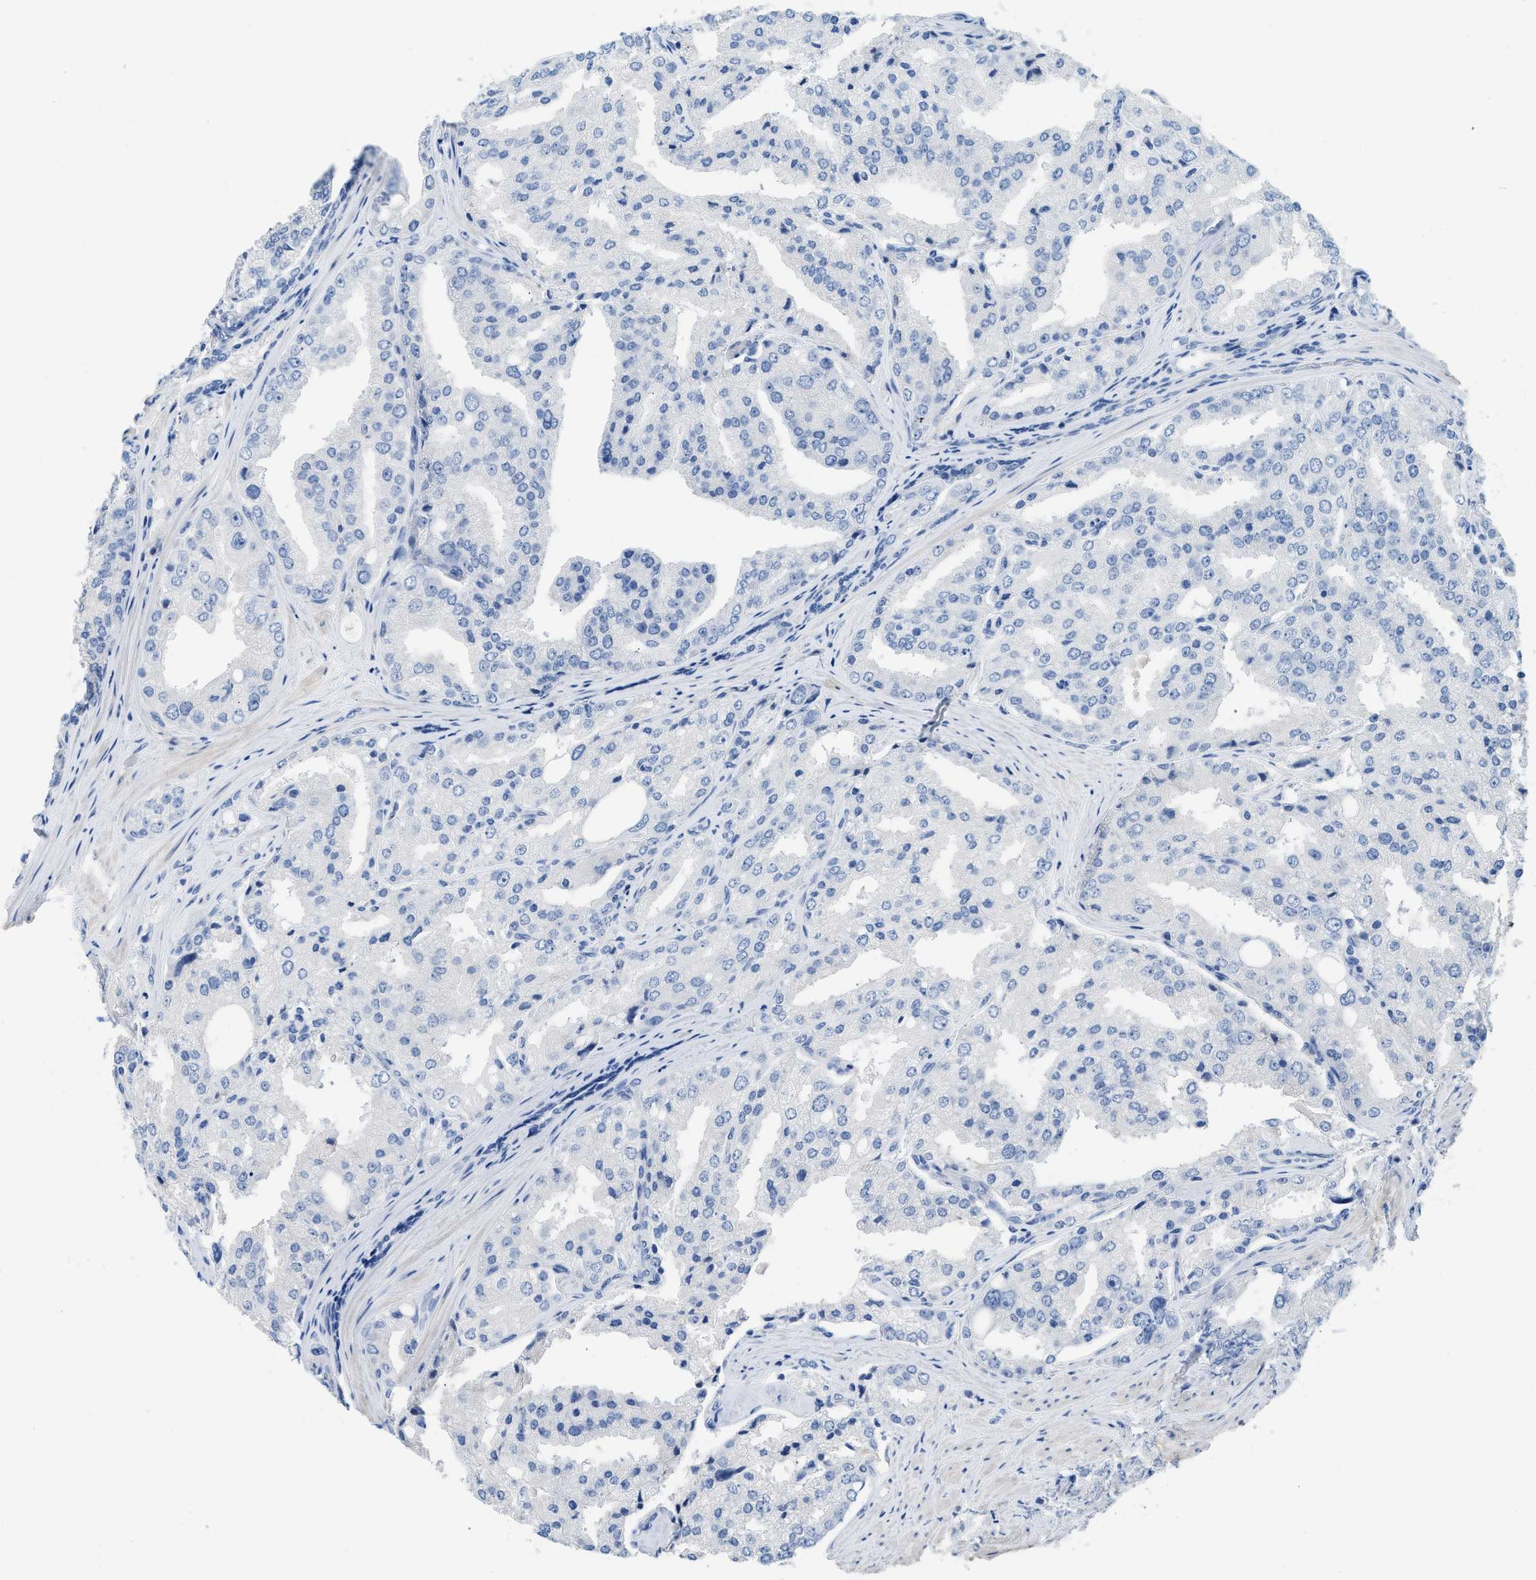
{"staining": {"intensity": "negative", "quantity": "none", "location": "none"}, "tissue": "prostate cancer", "cell_type": "Tumor cells", "image_type": "cancer", "snomed": [{"axis": "morphology", "description": "Adenocarcinoma, High grade"}, {"axis": "topography", "description": "Prostate"}], "caption": "A high-resolution photomicrograph shows immunohistochemistry (IHC) staining of high-grade adenocarcinoma (prostate), which exhibits no significant staining in tumor cells.", "gene": "C1S", "patient": {"sex": "male", "age": 50}}